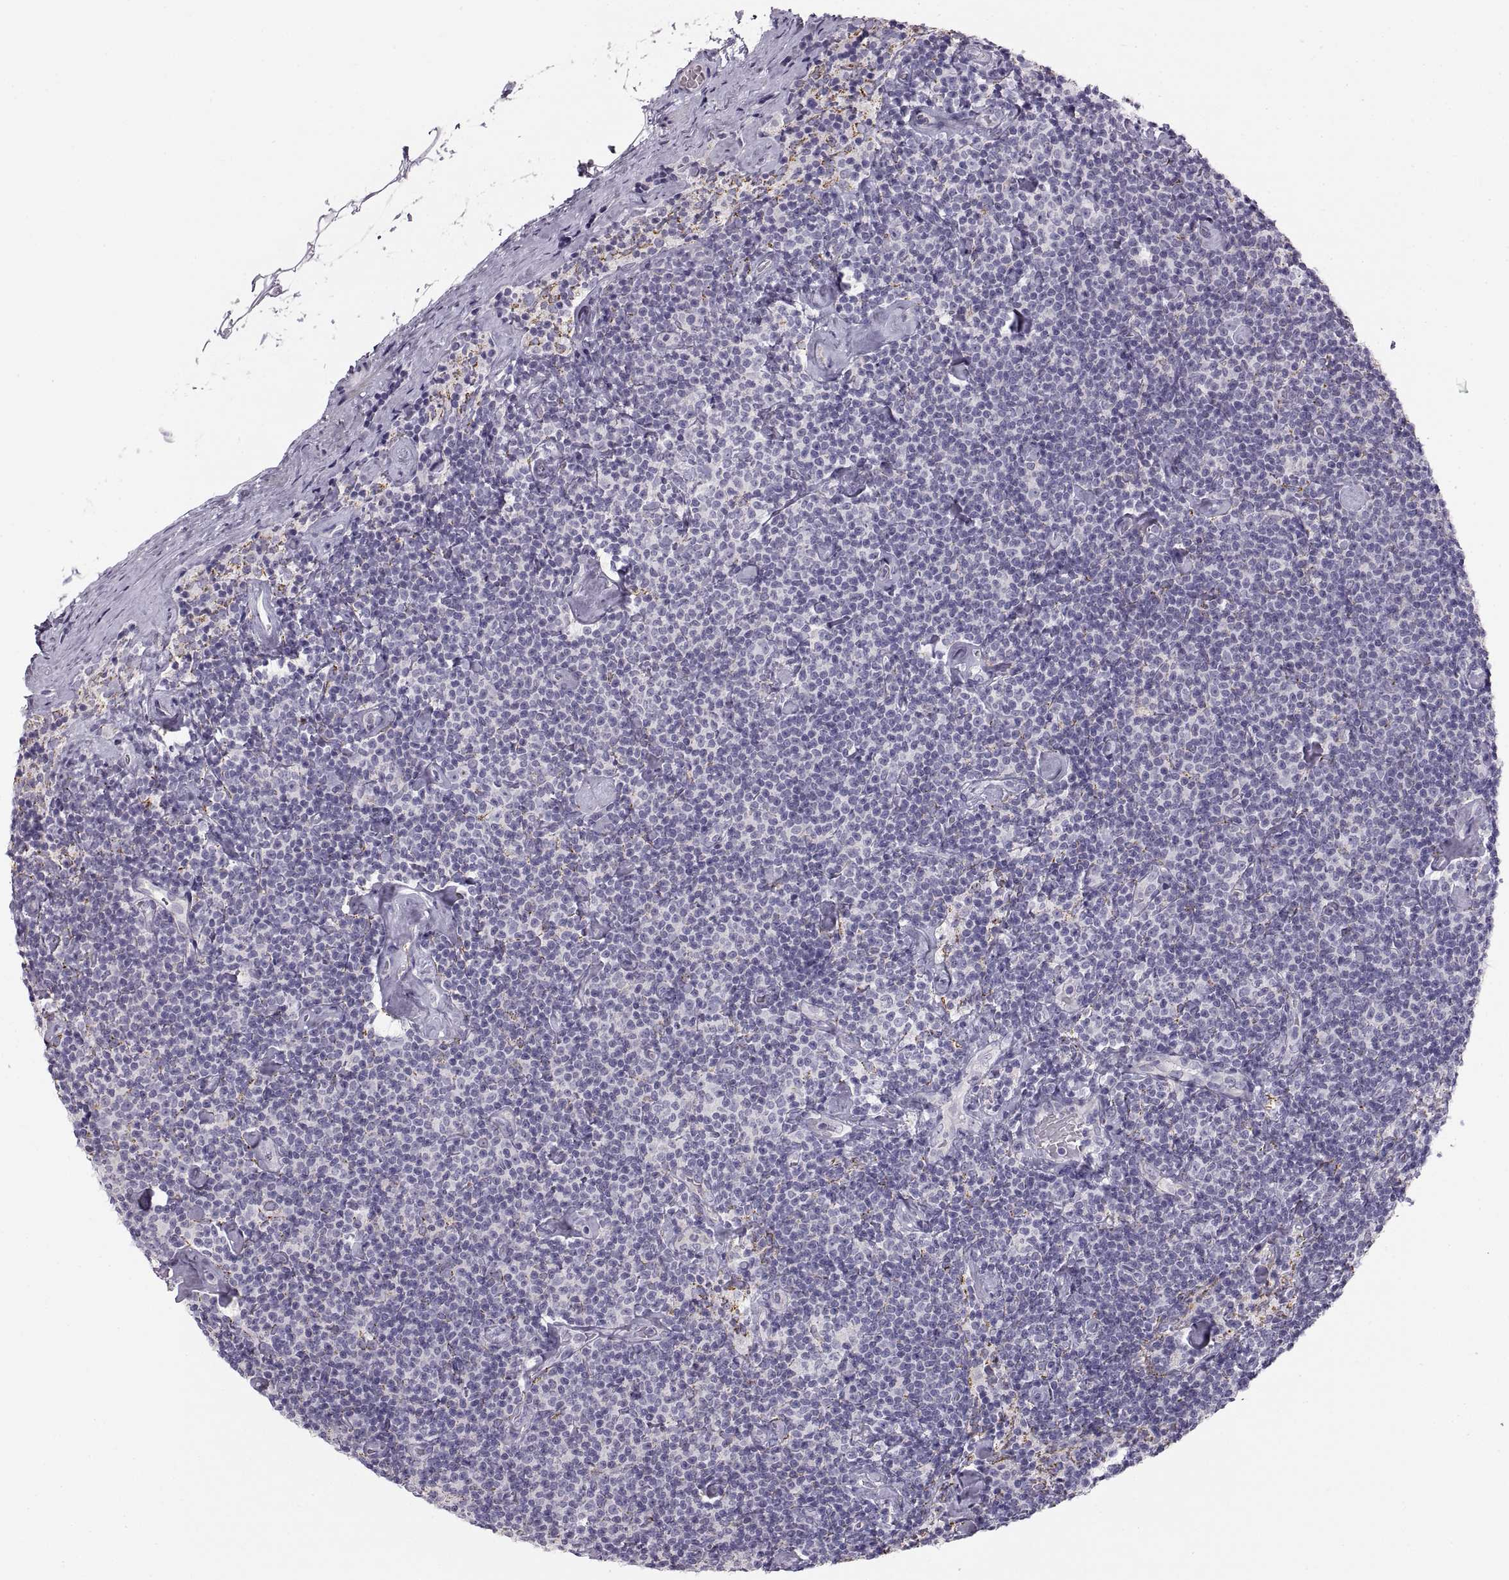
{"staining": {"intensity": "negative", "quantity": "none", "location": "none"}, "tissue": "lymphoma", "cell_type": "Tumor cells", "image_type": "cancer", "snomed": [{"axis": "morphology", "description": "Malignant lymphoma, non-Hodgkin's type, Low grade"}, {"axis": "topography", "description": "Lymph node"}], "caption": "Lymphoma was stained to show a protein in brown. There is no significant positivity in tumor cells.", "gene": "COL9A3", "patient": {"sex": "male", "age": 81}}